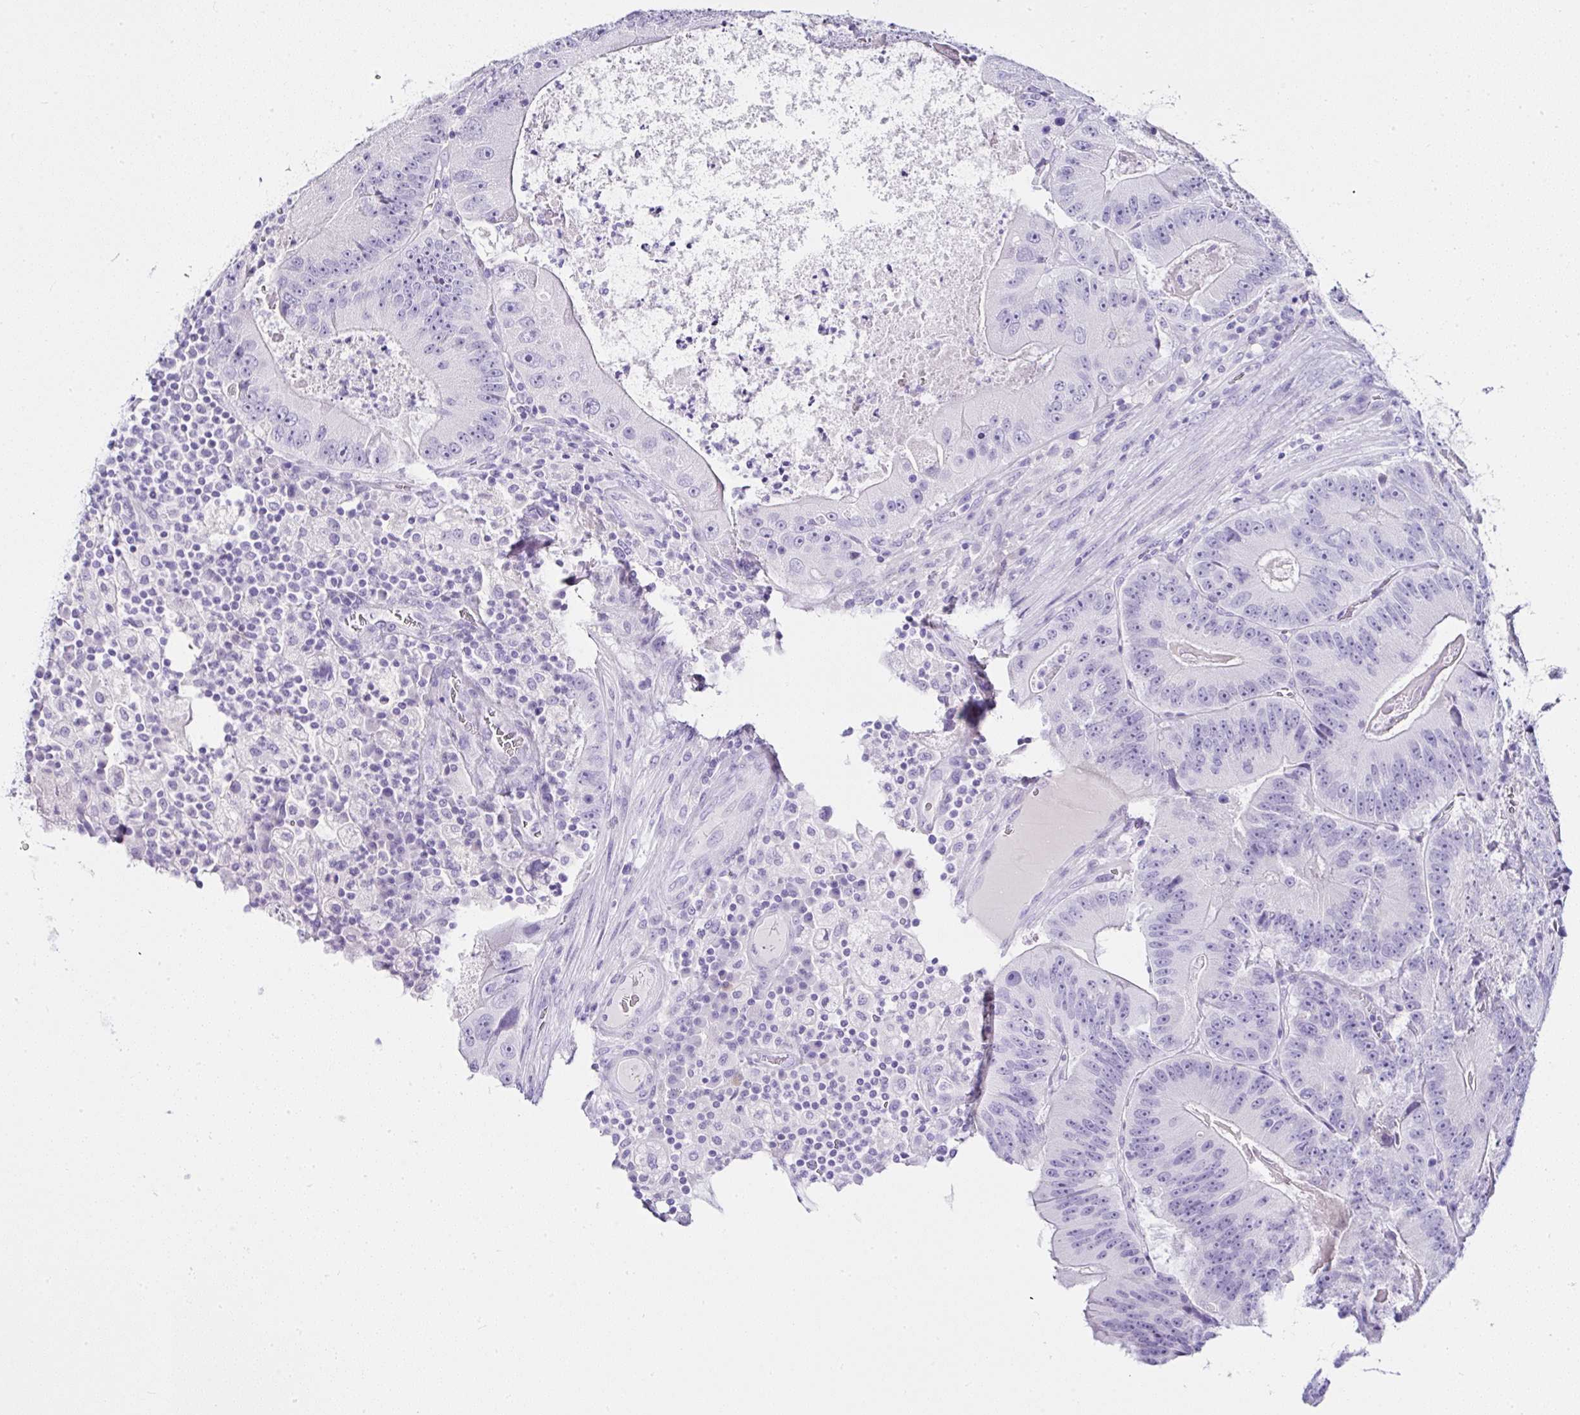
{"staining": {"intensity": "negative", "quantity": "none", "location": "none"}, "tissue": "colorectal cancer", "cell_type": "Tumor cells", "image_type": "cancer", "snomed": [{"axis": "morphology", "description": "Adenocarcinoma, NOS"}, {"axis": "topography", "description": "Colon"}], "caption": "Immunohistochemistry histopathology image of colorectal cancer (adenocarcinoma) stained for a protein (brown), which displays no staining in tumor cells.", "gene": "SERPINB3", "patient": {"sex": "female", "age": 86}}